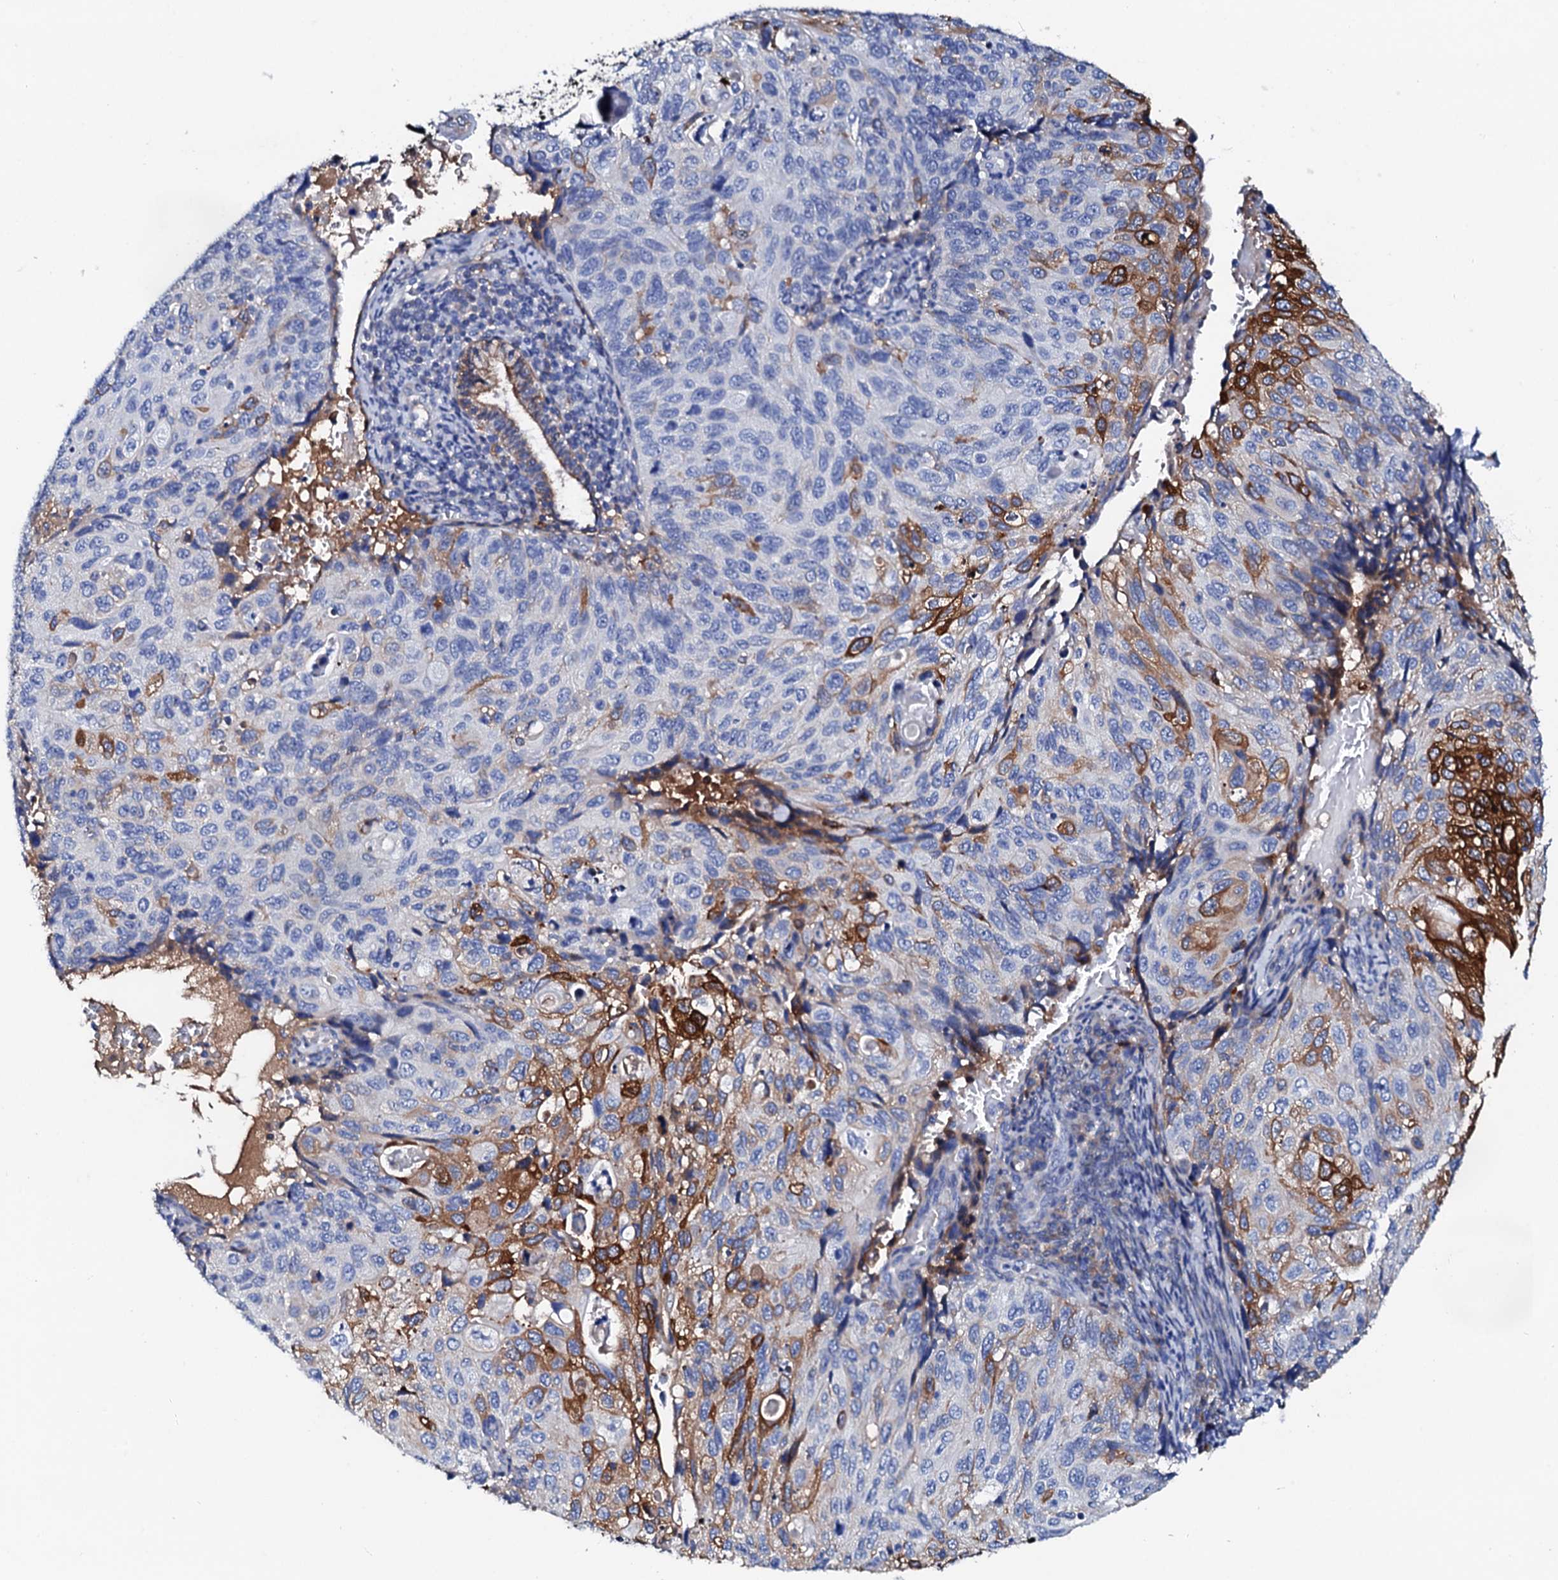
{"staining": {"intensity": "strong", "quantity": "25%-75%", "location": "cytoplasmic/membranous"}, "tissue": "cervical cancer", "cell_type": "Tumor cells", "image_type": "cancer", "snomed": [{"axis": "morphology", "description": "Squamous cell carcinoma, NOS"}, {"axis": "topography", "description": "Cervix"}], "caption": "Human cervical squamous cell carcinoma stained with a brown dye displays strong cytoplasmic/membranous positive staining in approximately 25%-75% of tumor cells.", "gene": "GLB1L3", "patient": {"sex": "female", "age": 70}}